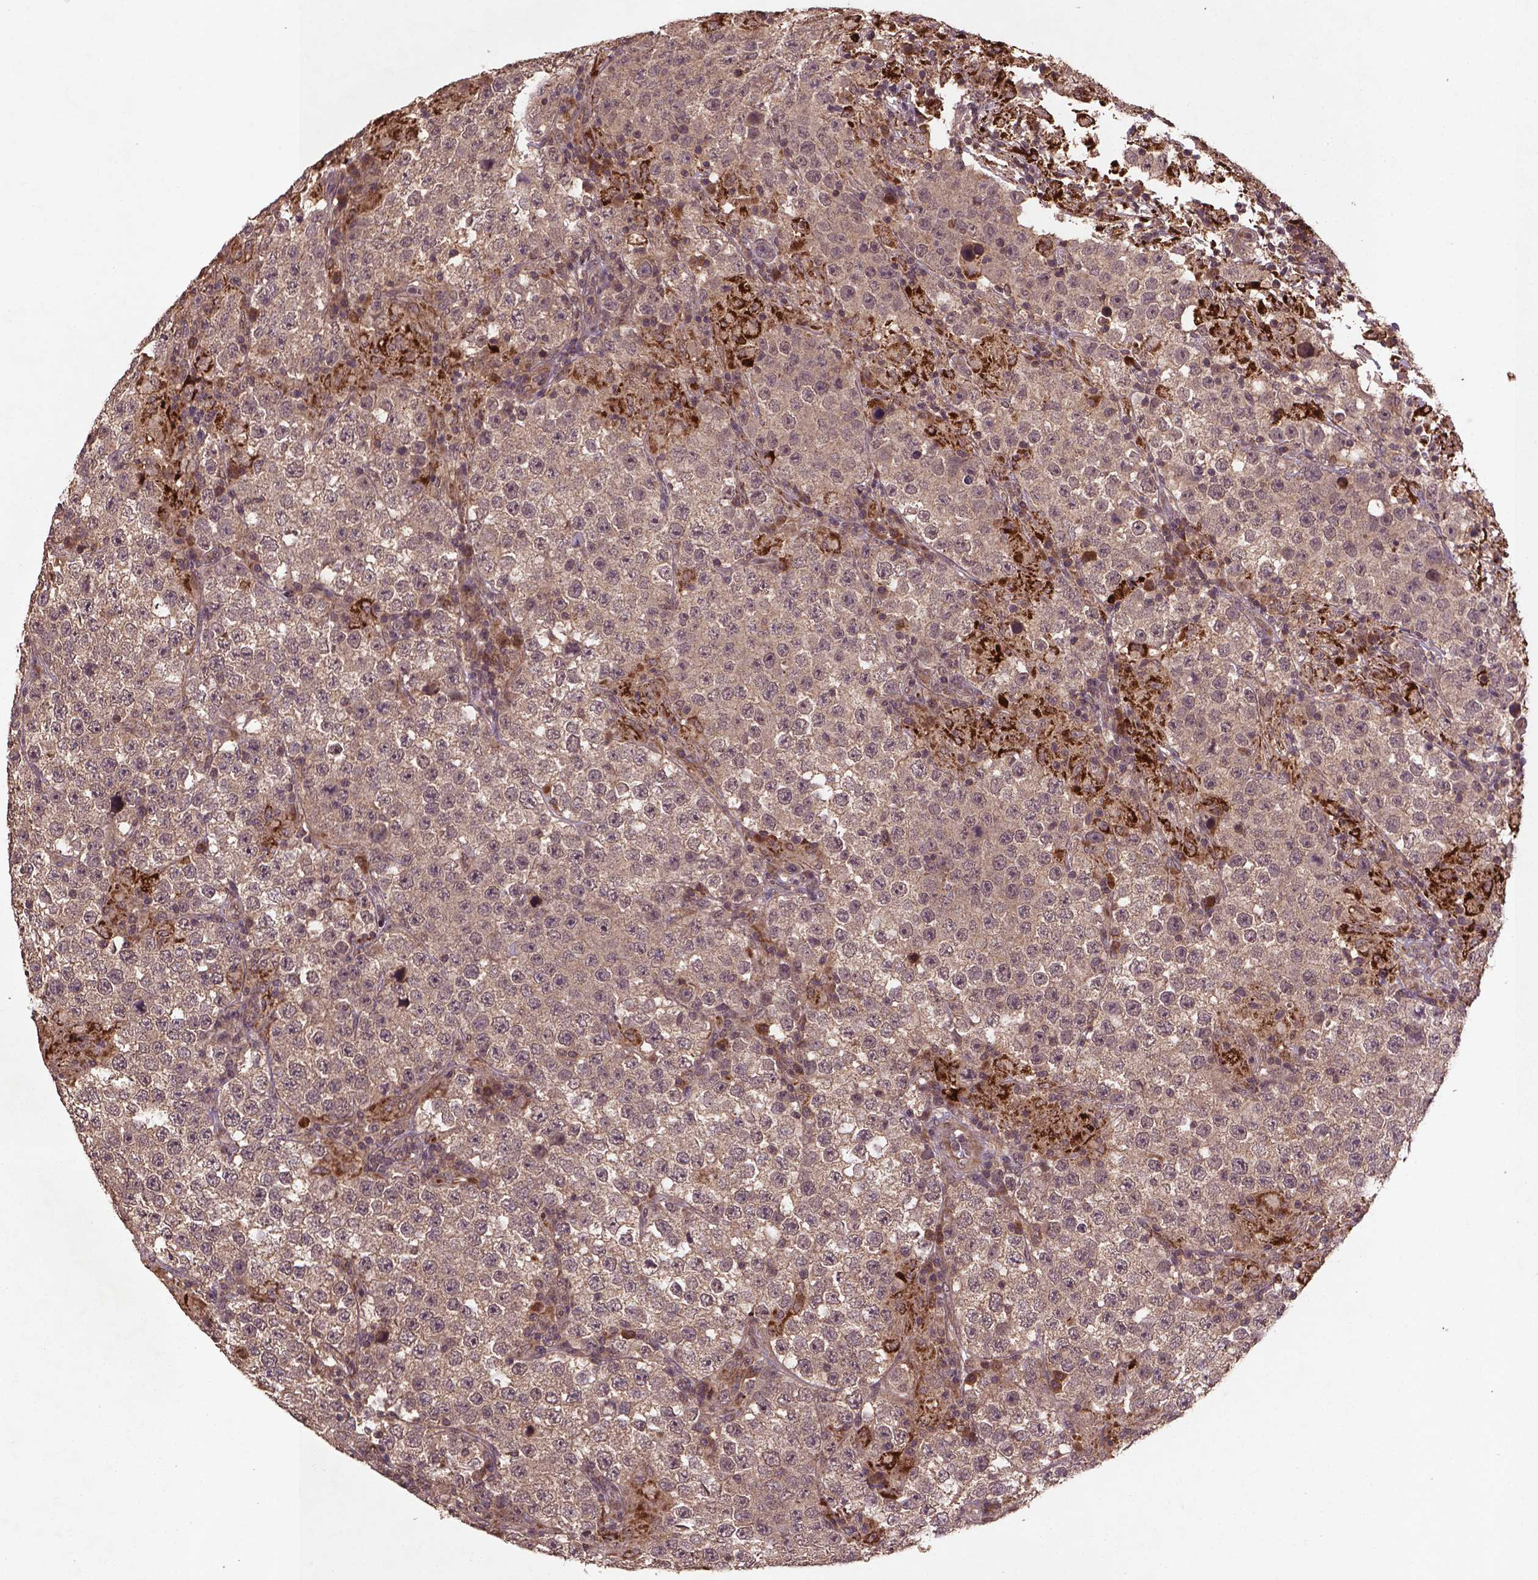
{"staining": {"intensity": "weak", "quantity": ">75%", "location": "cytoplasmic/membranous,nuclear"}, "tissue": "testis cancer", "cell_type": "Tumor cells", "image_type": "cancer", "snomed": [{"axis": "morphology", "description": "Seminoma, NOS"}, {"axis": "morphology", "description": "Carcinoma, Embryonal, NOS"}, {"axis": "topography", "description": "Testis"}], "caption": "IHC of testis seminoma exhibits low levels of weak cytoplasmic/membranous and nuclear positivity in about >75% of tumor cells.", "gene": "NIPAL2", "patient": {"sex": "male", "age": 41}}